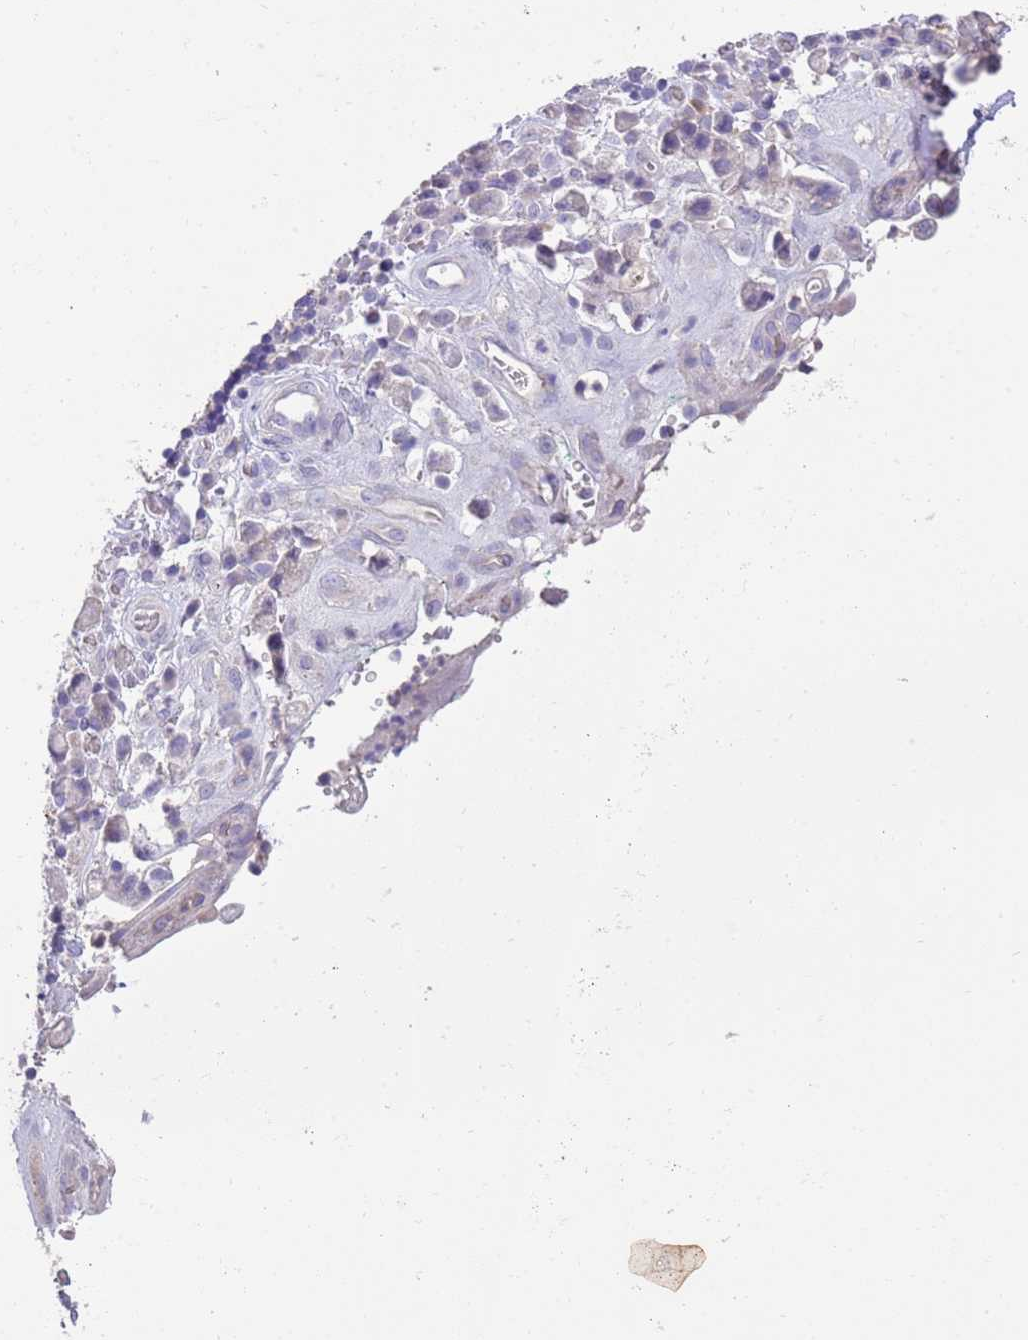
{"staining": {"intensity": "negative", "quantity": "none", "location": "none"}, "tissue": "stomach cancer", "cell_type": "Tumor cells", "image_type": "cancer", "snomed": [{"axis": "morphology", "description": "Adenocarcinoma, NOS"}, {"axis": "topography", "description": "Stomach"}], "caption": "An image of adenocarcinoma (stomach) stained for a protein demonstrates no brown staining in tumor cells.", "gene": "SFTPA1", "patient": {"sex": "male", "age": 77}}